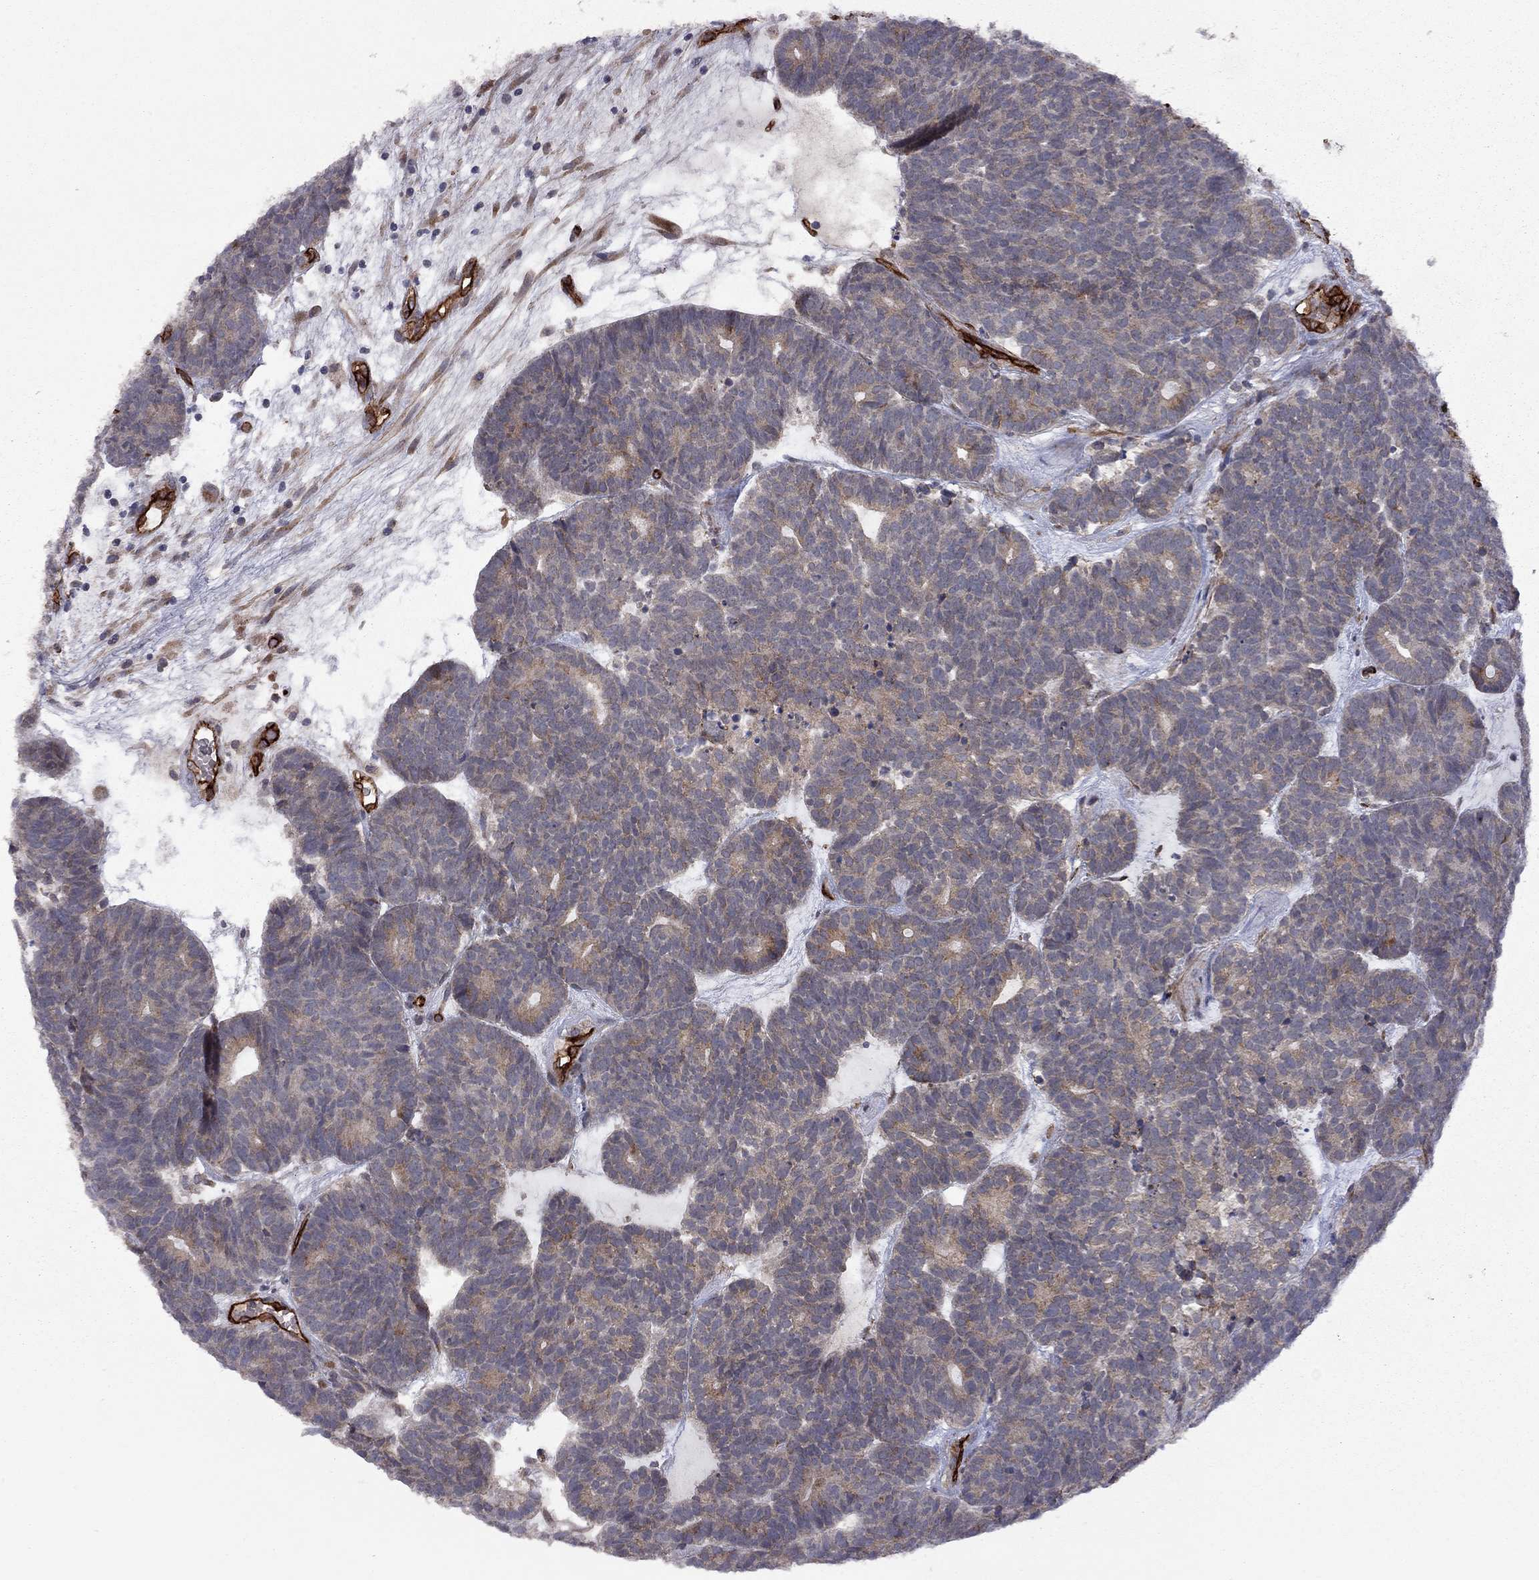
{"staining": {"intensity": "moderate", "quantity": "<25%", "location": "cytoplasmic/membranous"}, "tissue": "head and neck cancer", "cell_type": "Tumor cells", "image_type": "cancer", "snomed": [{"axis": "morphology", "description": "Adenocarcinoma, NOS"}, {"axis": "topography", "description": "Head-Neck"}], "caption": "This is an image of immunohistochemistry staining of head and neck cancer (adenocarcinoma), which shows moderate positivity in the cytoplasmic/membranous of tumor cells.", "gene": "EXOC3L2", "patient": {"sex": "female", "age": 81}}